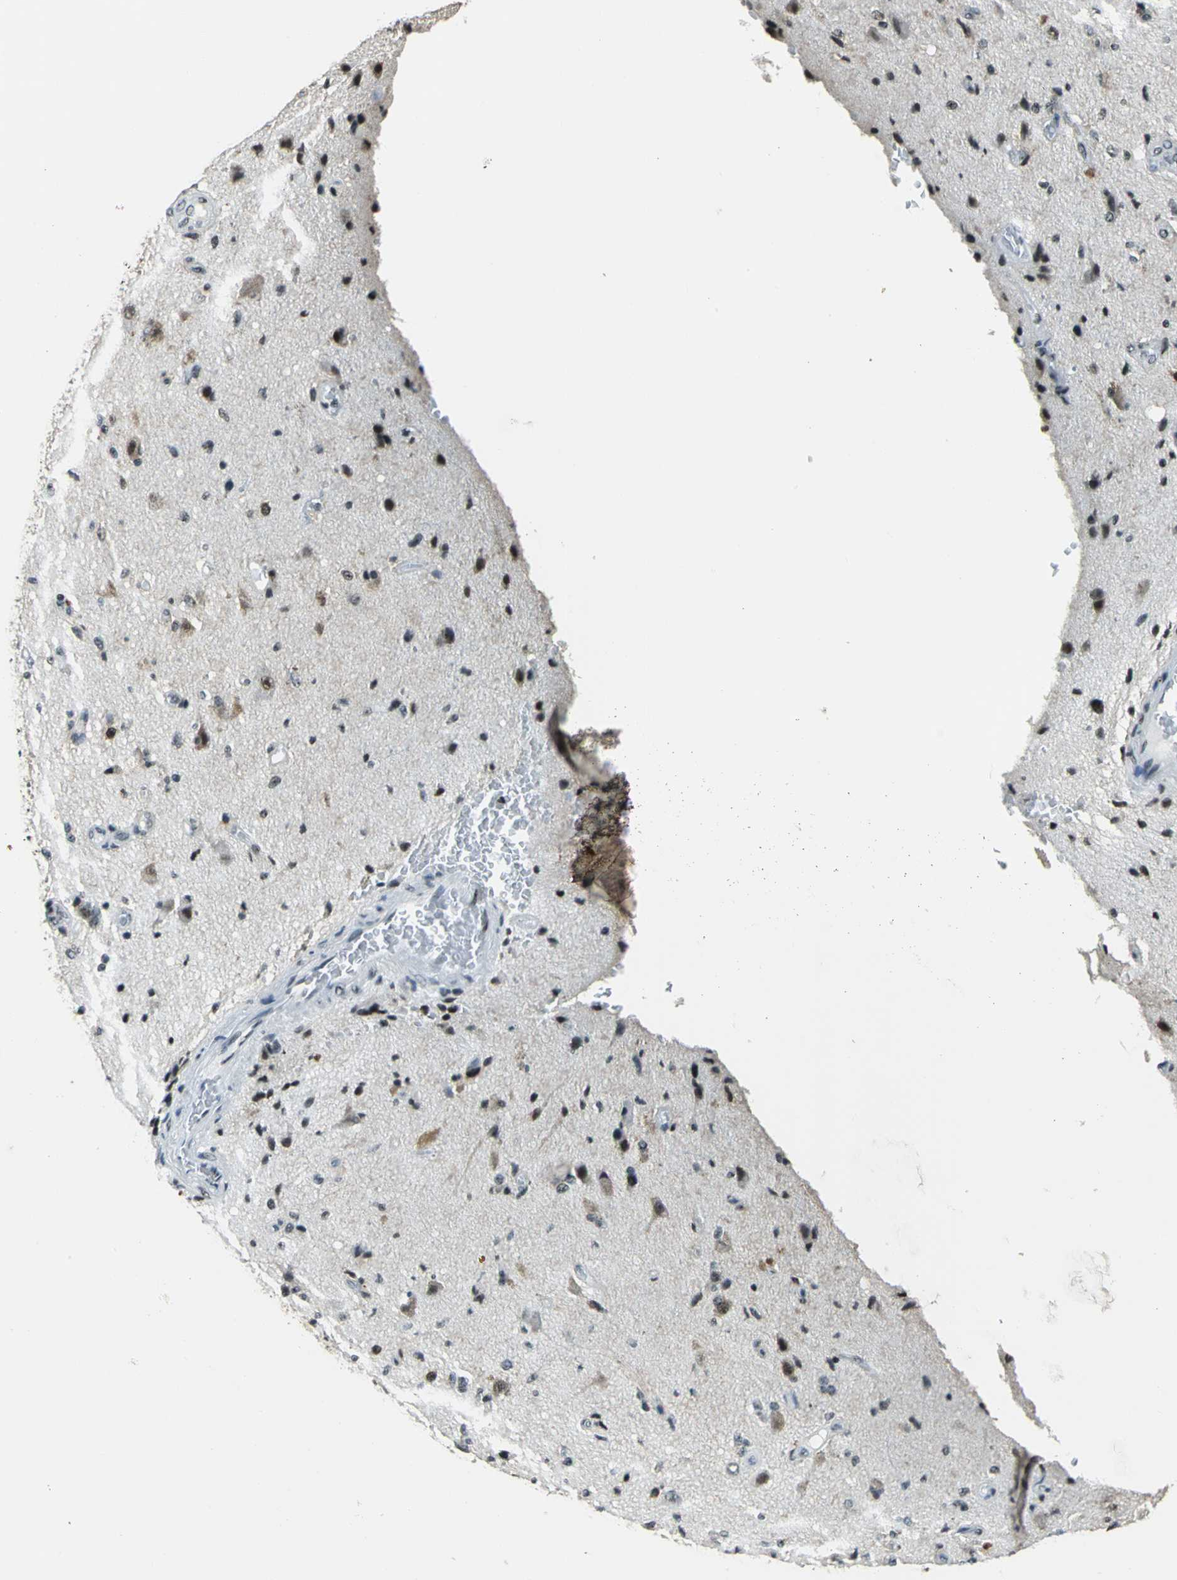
{"staining": {"intensity": "weak", "quantity": "25%-75%", "location": "nuclear"}, "tissue": "glioma", "cell_type": "Tumor cells", "image_type": "cancer", "snomed": [{"axis": "morphology", "description": "Normal tissue, NOS"}, {"axis": "morphology", "description": "Glioma, malignant, High grade"}, {"axis": "topography", "description": "Cerebral cortex"}], "caption": "Immunohistochemical staining of glioma displays weak nuclear protein expression in approximately 25%-75% of tumor cells.", "gene": "UBTF", "patient": {"sex": "male", "age": 77}}